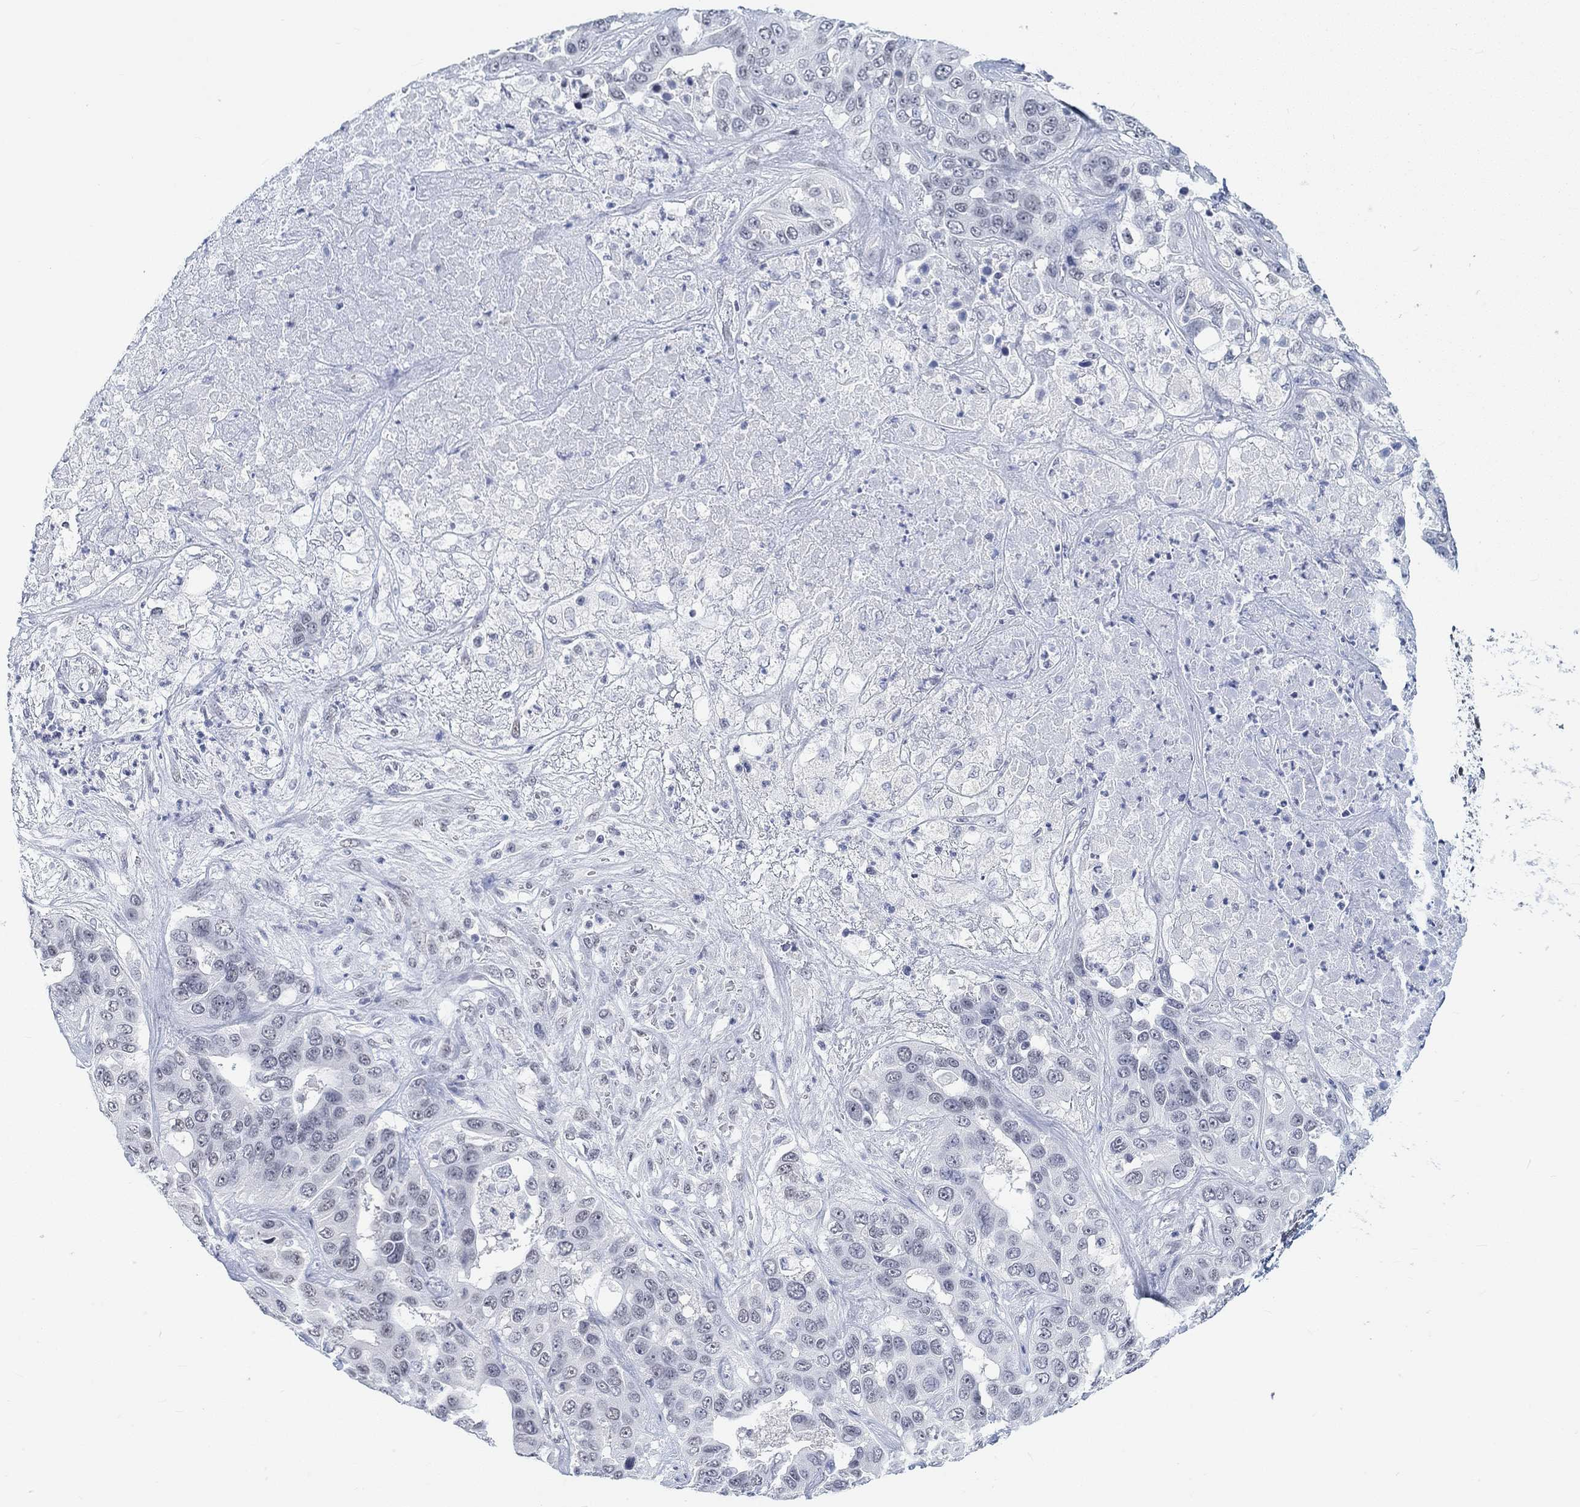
{"staining": {"intensity": "negative", "quantity": "none", "location": "none"}, "tissue": "liver cancer", "cell_type": "Tumor cells", "image_type": "cancer", "snomed": [{"axis": "morphology", "description": "Cholangiocarcinoma"}, {"axis": "topography", "description": "Liver"}], "caption": "Tumor cells show no significant staining in liver cholangiocarcinoma.", "gene": "PURG", "patient": {"sex": "female", "age": 52}}